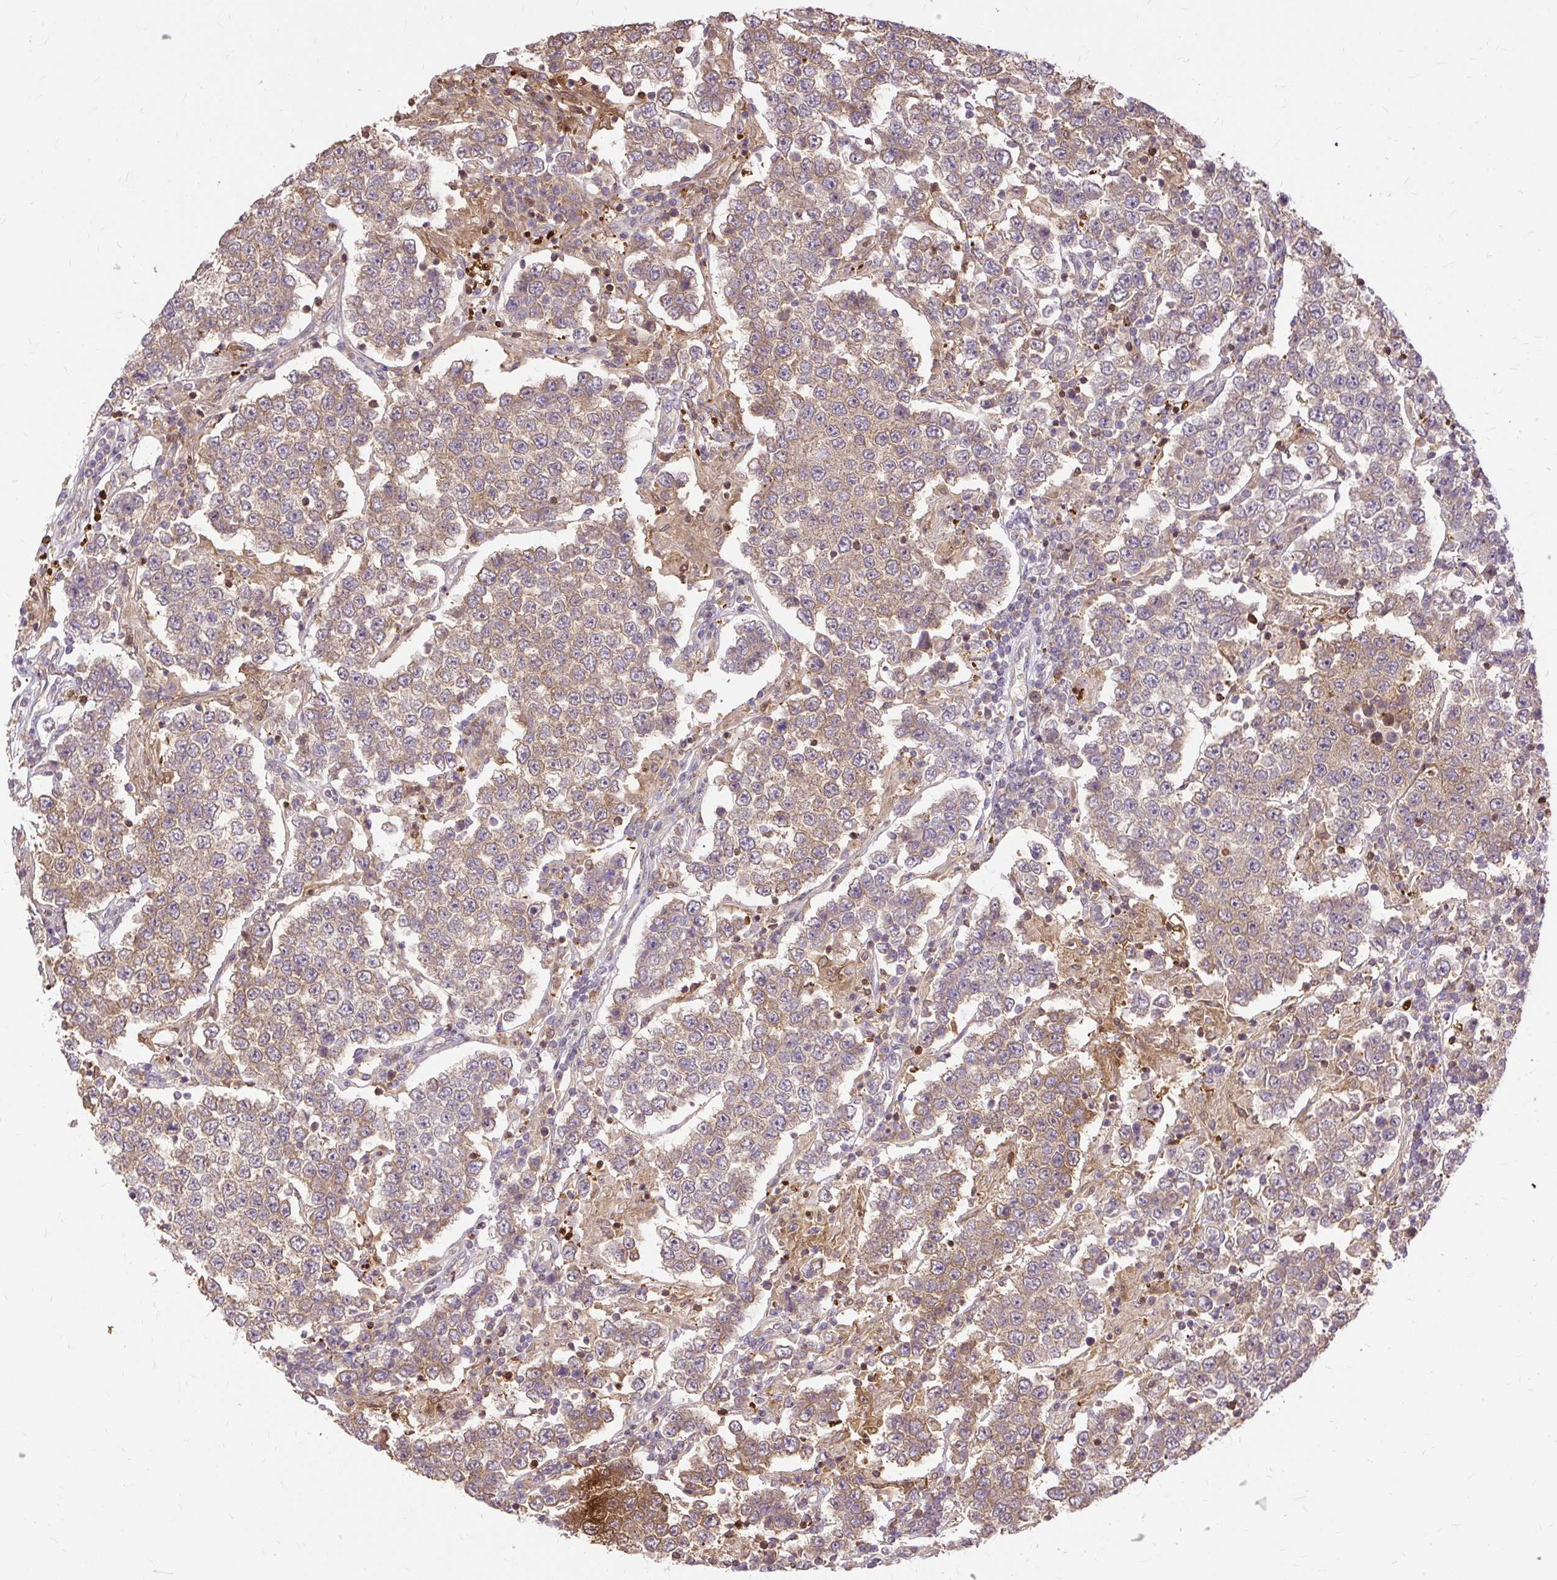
{"staining": {"intensity": "weak", "quantity": "25%-75%", "location": "cytoplasmic/membranous"}, "tissue": "testis cancer", "cell_type": "Tumor cells", "image_type": "cancer", "snomed": [{"axis": "morphology", "description": "Normal tissue, NOS"}, {"axis": "morphology", "description": "Urothelial carcinoma, High grade"}, {"axis": "morphology", "description": "Seminoma, NOS"}, {"axis": "morphology", "description": "Carcinoma, Embryonal, NOS"}, {"axis": "topography", "description": "Urinary bladder"}, {"axis": "topography", "description": "Testis"}], "caption": "IHC staining of testis cancer, which displays low levels of weak cytoplasmic/membranous positivity in approximately 25%-75% of tumor cells indicating weak cytoplasmic/membranous protein expression. The staining was performed using DAB (3,3'-diaminobenzidine) (brown) for protein detection and nuclei were counterstained in hematoxylin (blue).", "gene": "AP5S1", "patient": {"sex": "male", "age": 41}}